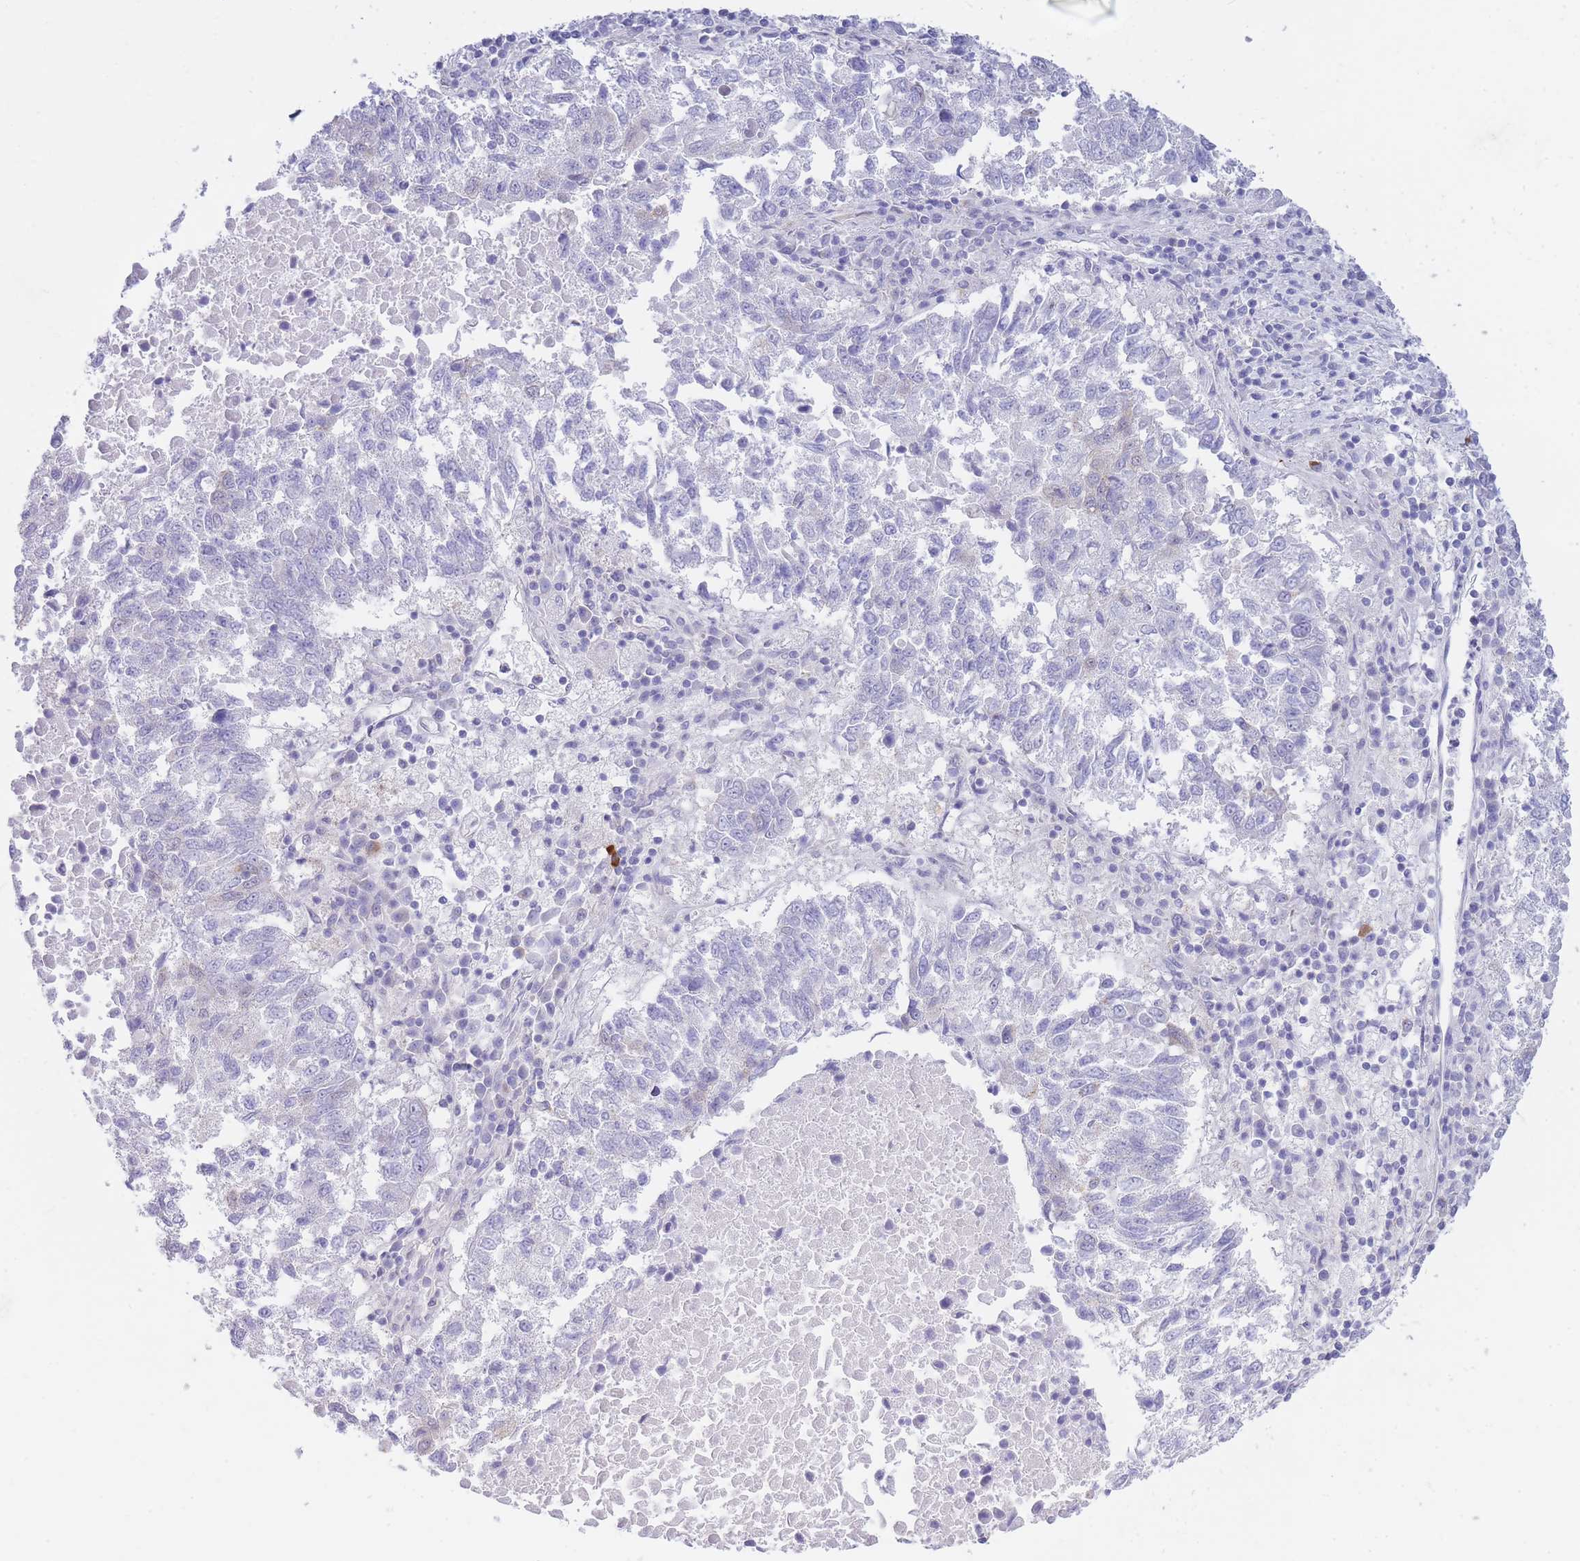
{"staining": {"intensity": "negative", "quantity": "none", "location": "none"}, "tissue": "lung cancer", "cell_type": "Tumor cells", "image_type": "cancer", "snomed": [{"axis": "morphology", "description": "Squamous cell carcinoma, NOS"}, {"axis": "topography", "description": "Lung"}], "caption": "Immunohistochemistry micrograph of neoplastic tissue: human squamous cell carcinoma (lung) stained with DAB (3,3'-diaminobenzidine) reveals no significant protein positivity in tumor cells. Nuclei are stained in blue.", "gene": "SUGT1", "patient": {"sex": "male", "age": 73}}